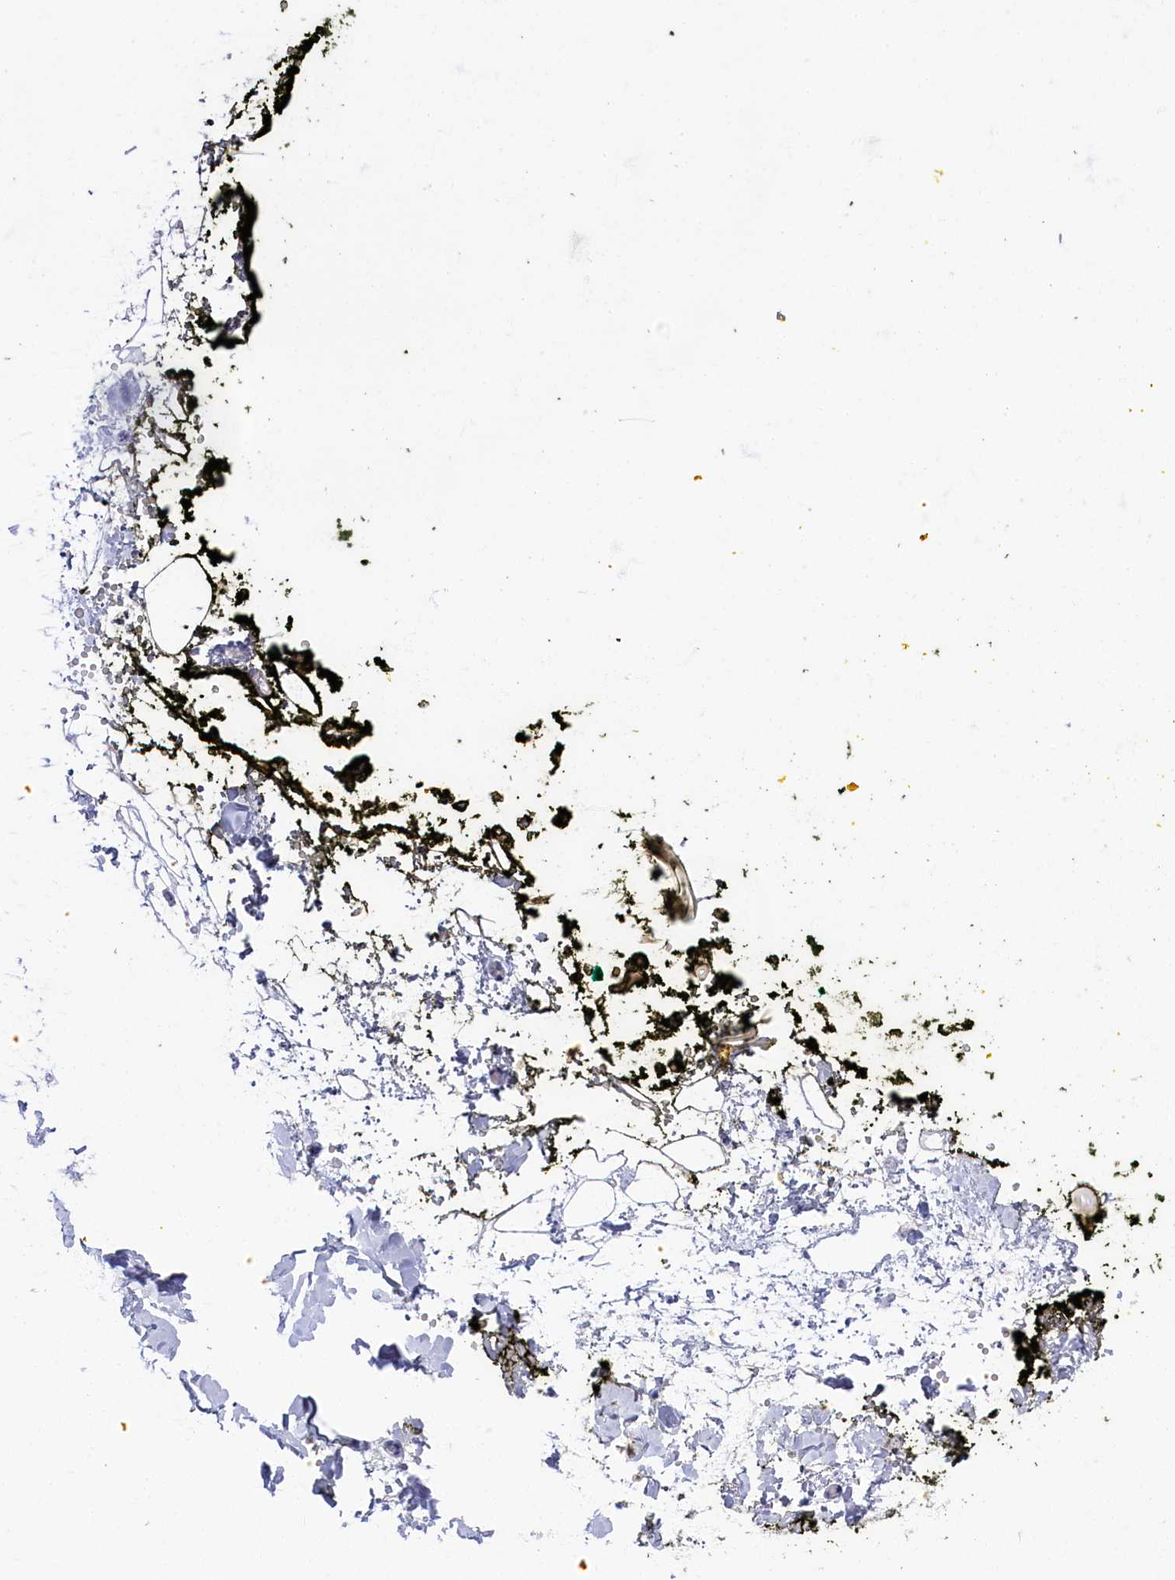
{"staining": {"intensity": "negative", "quantity": "none", "location": "none"}, "tissue": "adipose tissue", "cell_type": "Adipocytes", "image_type": "normal", "snomed": [{"axis": "morphology", "description": "Normal tissue, NOS"}, {"axis": "morphology", "description": "Adenocarcinoma, NOS"}, {"axis": "topography", "description": "Pancreas"}, {"axis": "topography", "description": "Peripheral nerve tissue"}], "caption": "This is an IHC image of benign human adipose tissue. There is no expression in adipocytes.", "gene": "OCIAD2", "patient": {"sex": "male", "age": 59}}